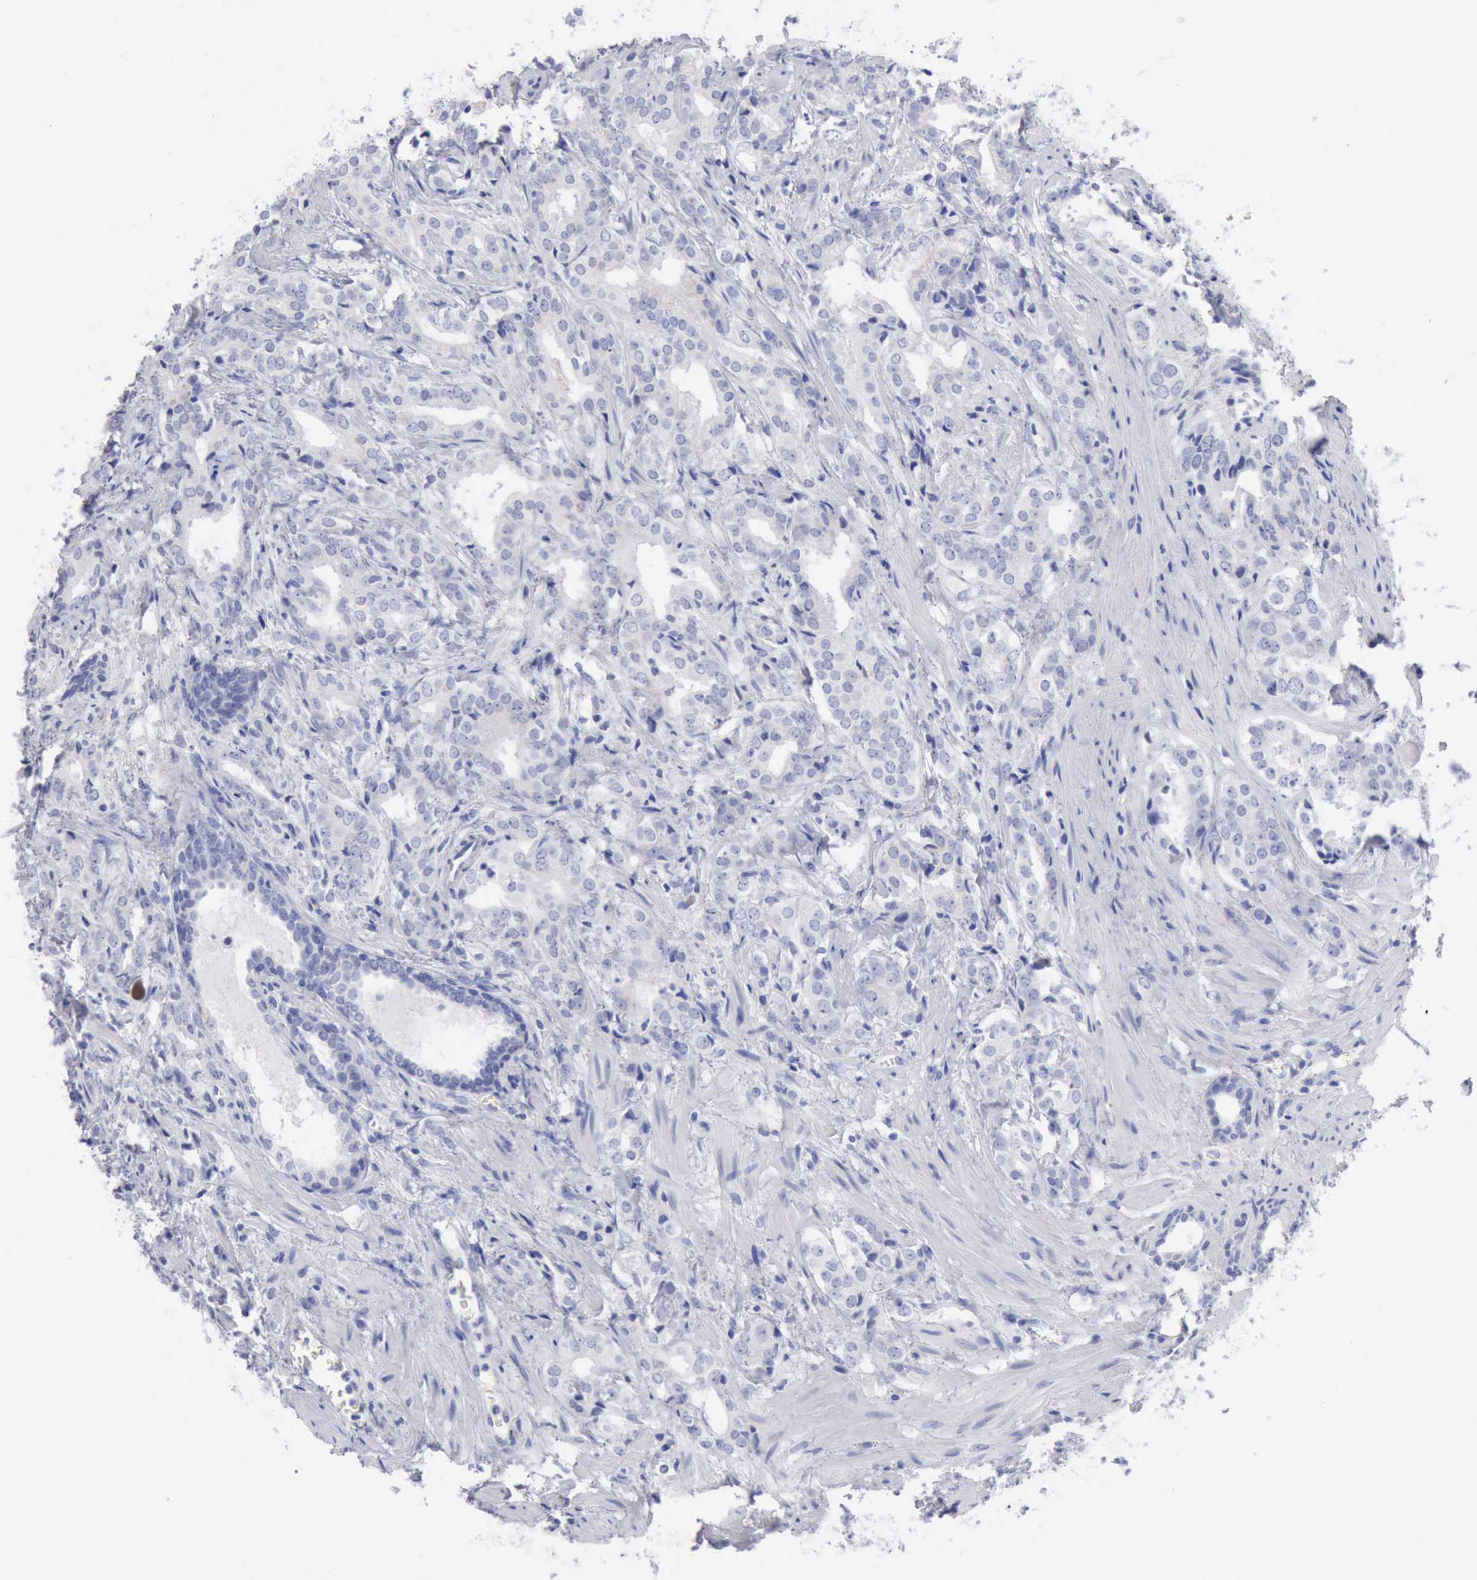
{"staining": {"intensity": "weak", "quantity": "<25%", "location": "cytoplasmic/membranous"}, "tissue": "prostate cancer", "cell_type": "Tumor cells", "image_type": "cancer", "snomed": [{"axis": "morphology", "description": "Adenocarcinoma, Medium grade"}, {"axis": "topography", "description": "Prostate"}], "caption": "Tumor cells show no significant expression in prostate cancer (adenocarcinoma (medium-grade)).", "gene": "ANGEL1", "patient": {"sex": "male", "age": 64}}